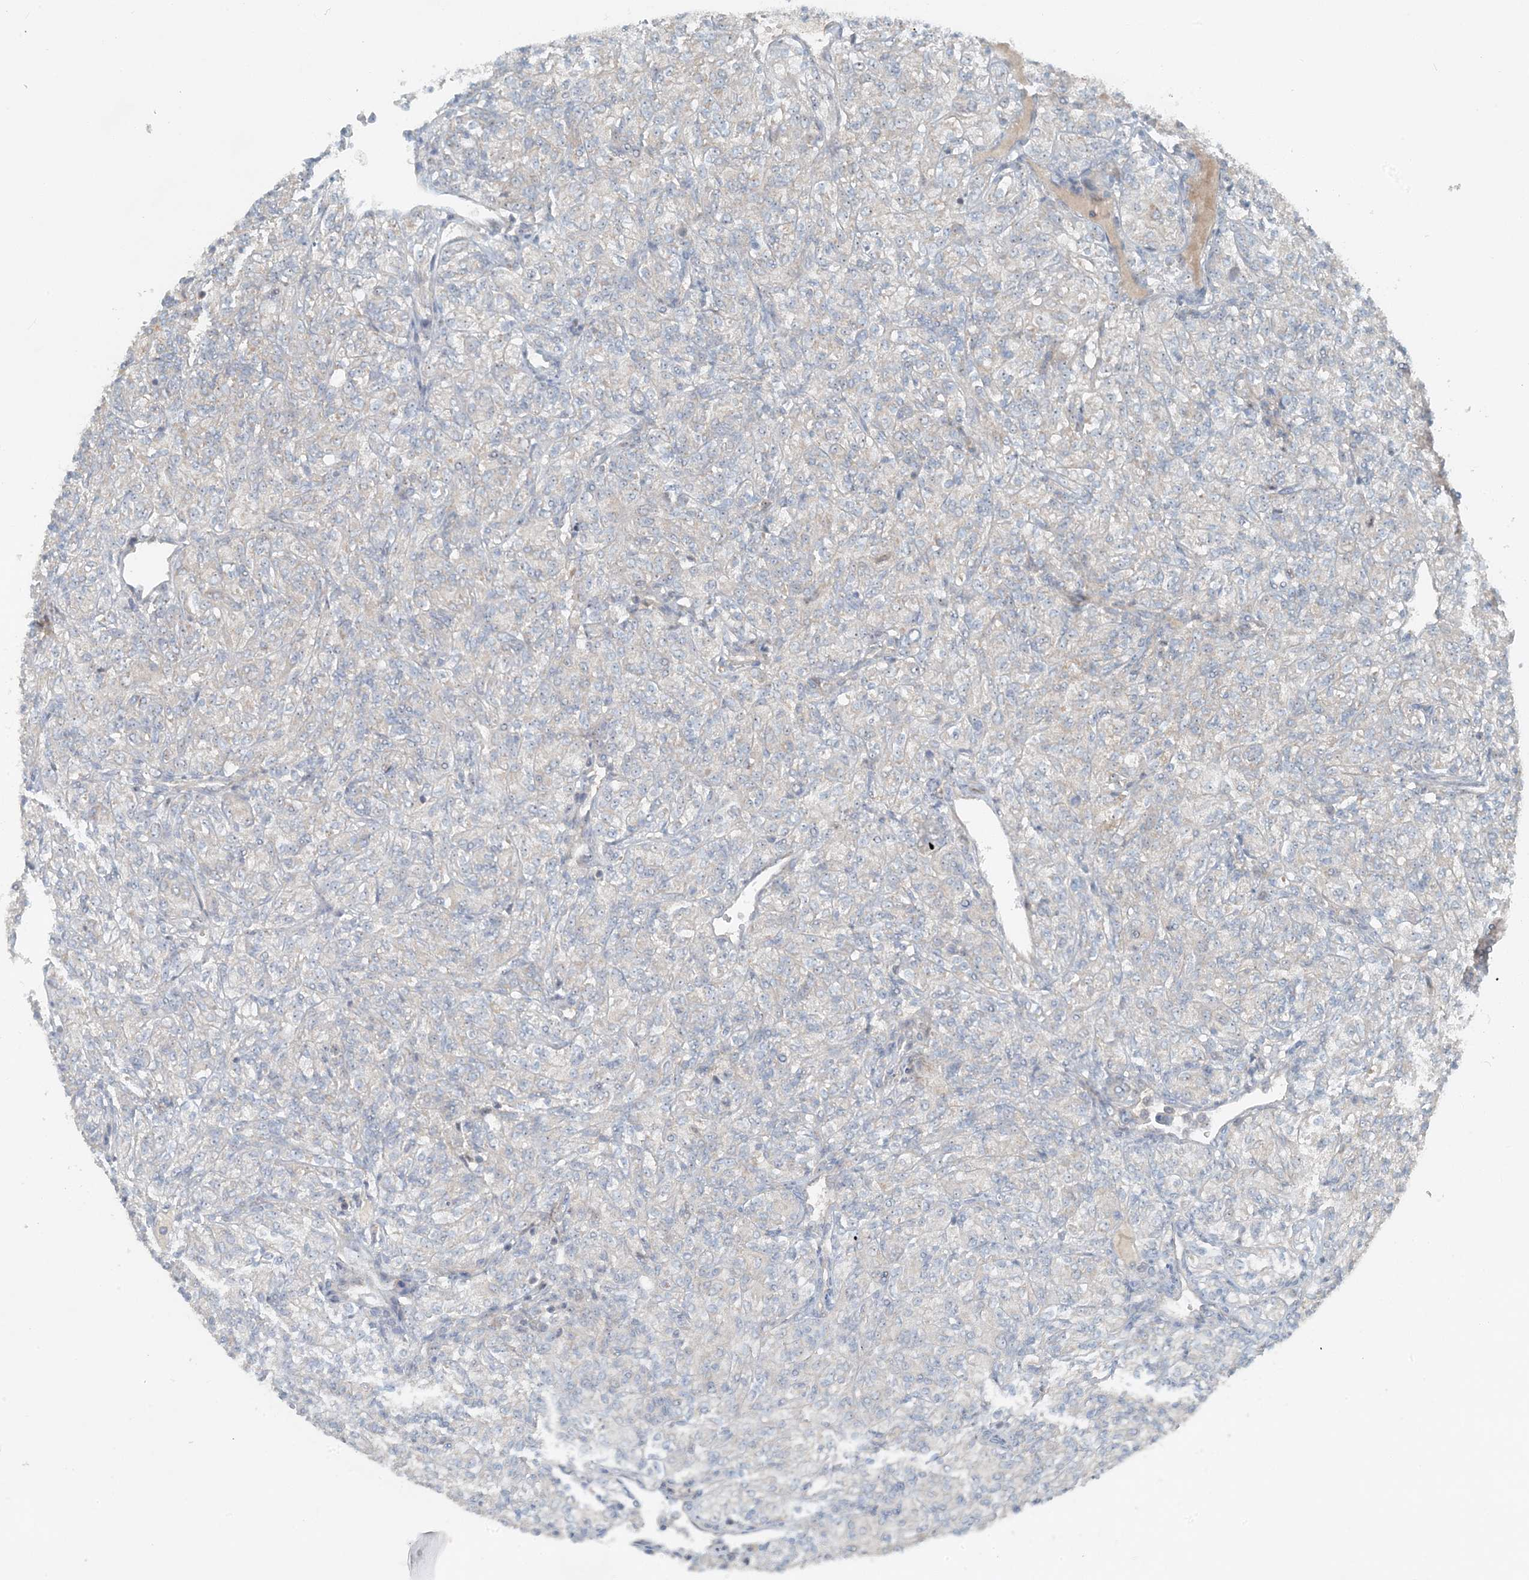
{"staining": {"intensity": "negative", "quantity": "none", "location": "none"}, "tissue": "renal cancer", "cell_type": "Tumor cells", "image_type": "cancer", "snomed": [{"axis": "morphology", "description": "Adenocarcinoma, NOS"}, {"axis": "topography", "description": "Kidney"}], "caption": "This histopathology image is of renal cancer stained with immunohistochemistry to label a protein in brown with the nuclei are counter-stained blue. There is no expression in tumor cells.", "gene": "MITD1", "patient": {"sex": "male", "age": 77}}